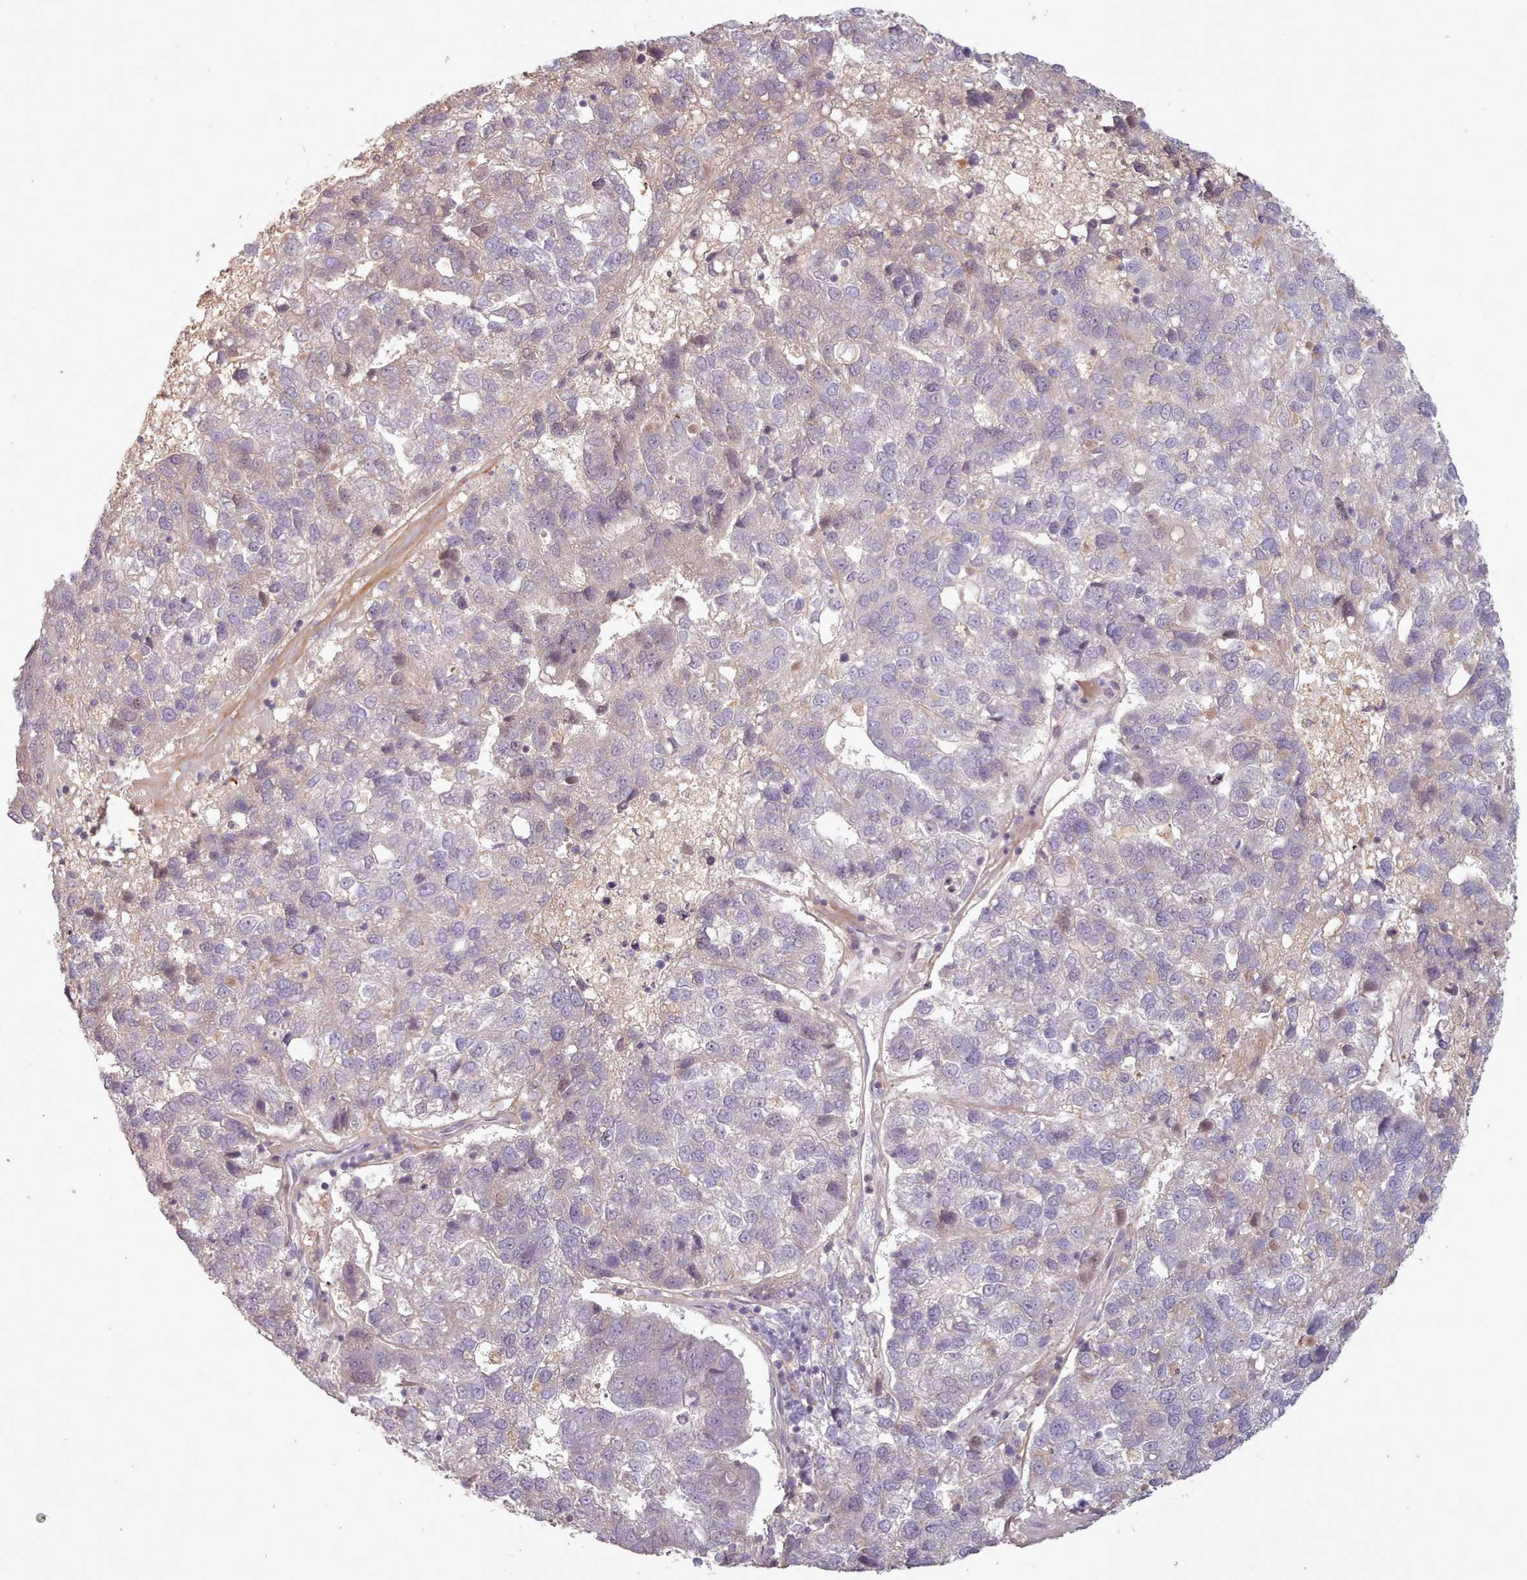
{"staining": {"intensity": "negative", "quantity": "none", "location": "none"}, "tissue": "pancreatic cancer", "cell_type": "Tumor cells", "image_type": "cancer", "snomed": [{"axis": "morphology", "description": "Adenocarcinoma, NOS"}, {"axis": "topography", "description": "Pancreas"}], "caption": "The photomicrograph exhibits no staining of tumor cells in pancreatic cancer.", "gene": "LEFTY2", "patient": {"sex": "female", "age": 61}}